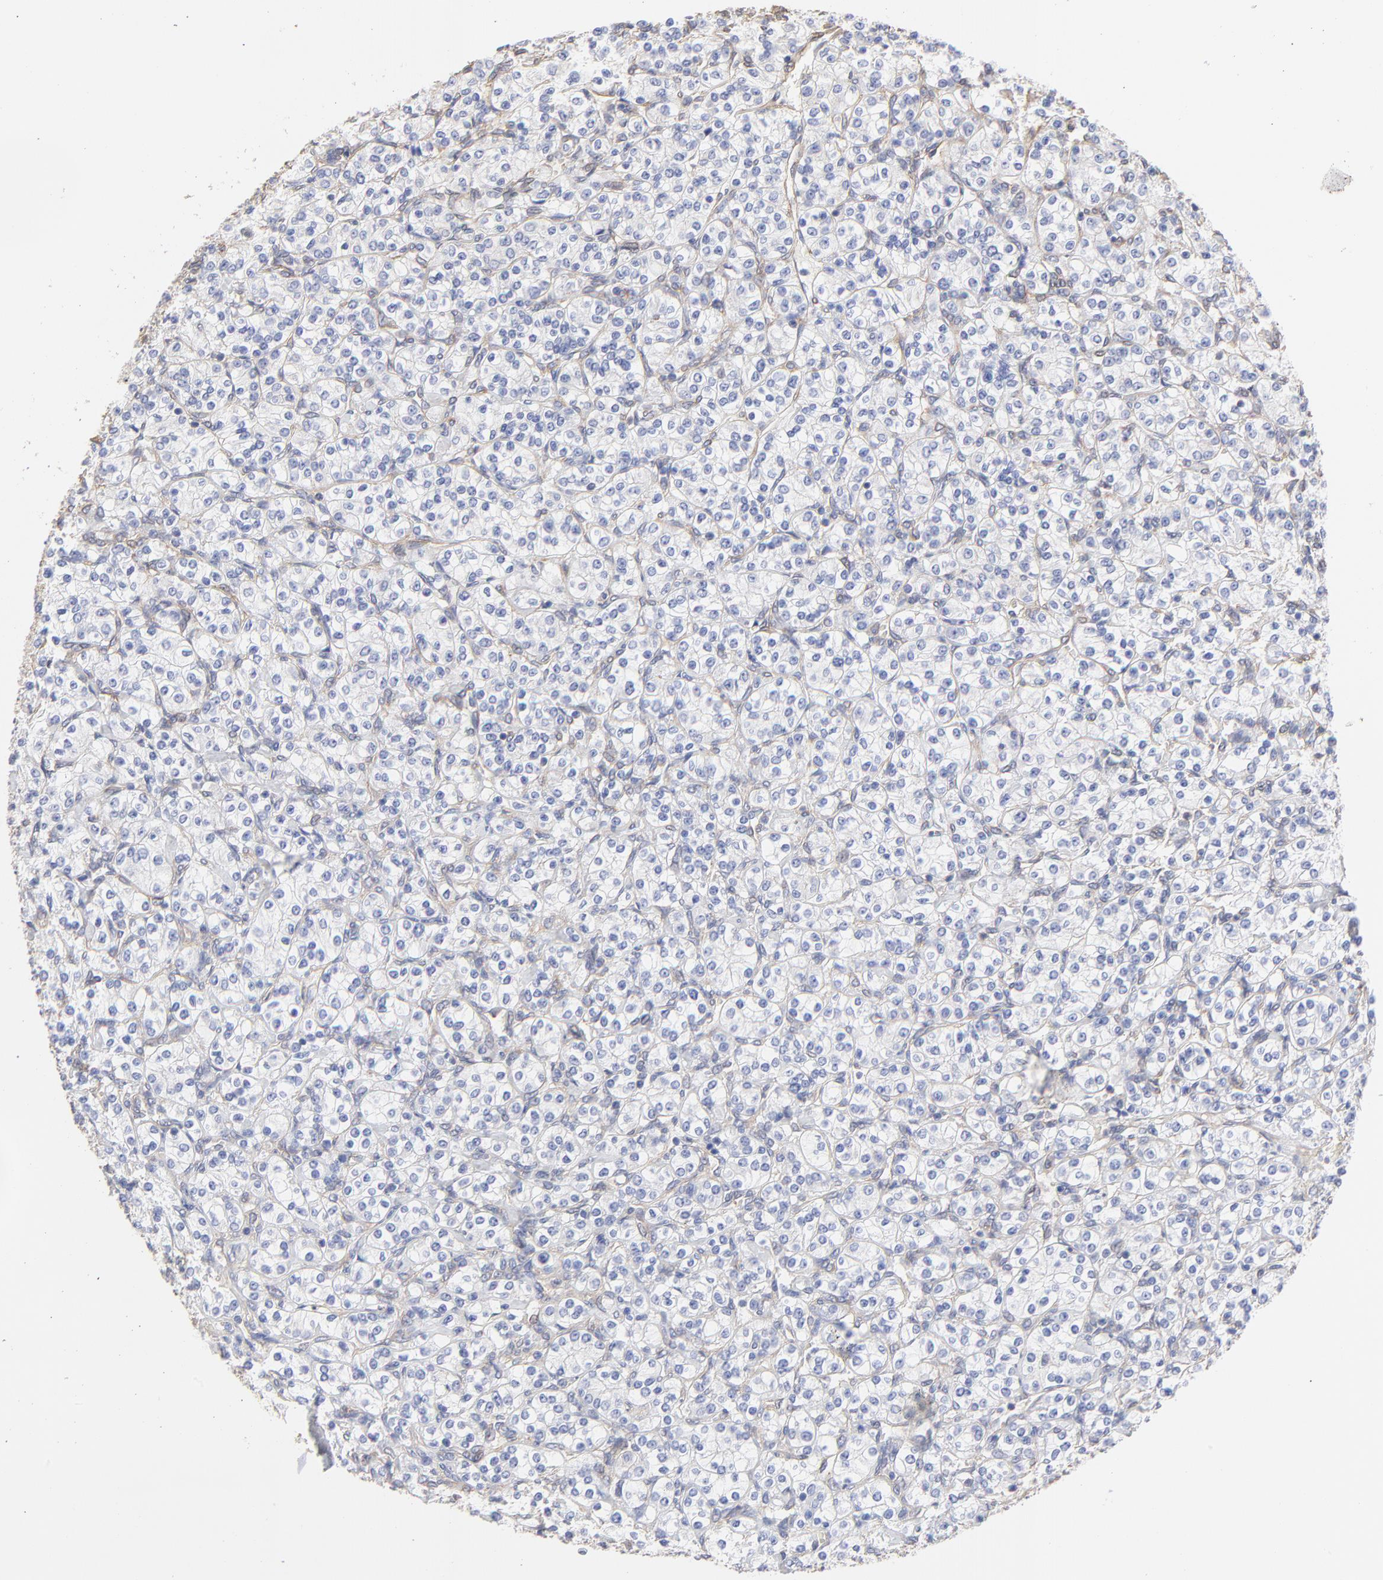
{"staining": {"intensity": "negative", "quantity": "none", "location": "none"}, "tissue": "renal cancer", "cell_type": "Tumor cells", "image_type": "cancer", "snomed": [{"axis": "morphology", "description": "Adenocarcinoma, NOS"}, {"axis": "topography", "description": "Kidney"}], "caption": "Immunohistochemistry (IHC) of renal cancer displays no staining in tumor cells. (DAB IHC with hematoxylin counter stain).", "gene": "LRCH2", "patient": {"sex": "male", "age": 77}}